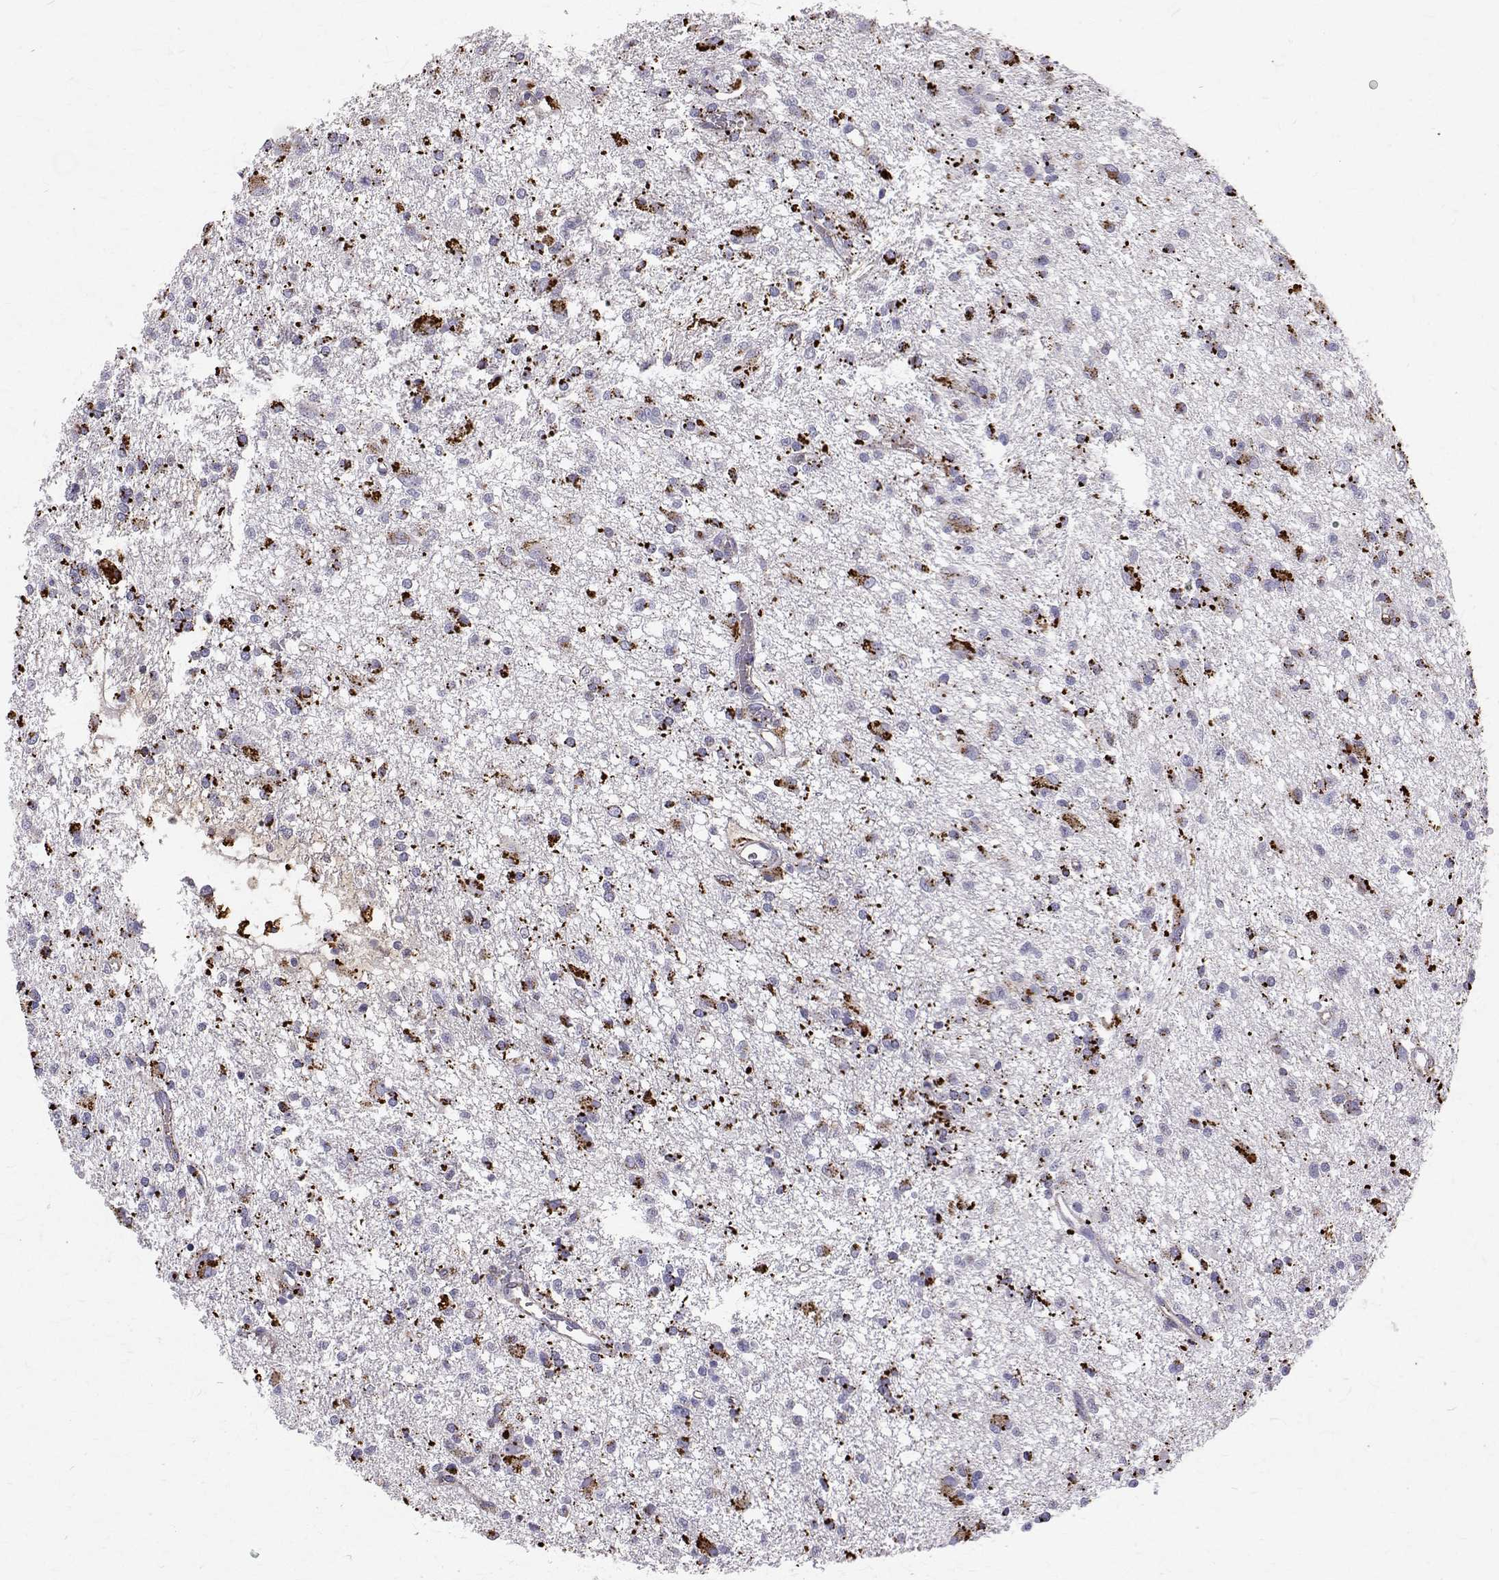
{"staining": {"intensity": "strong", "quantity": "25%-75%", "location": "cytoplasmic/membranous"}, "tissue": "glioma", "cell_type": "Tumor cells", "image_type": "cancer", "snomed": [{"axis": "morphology", "description": "Glioma, malignant, Low grade"}, {"axis": "topography", "description": "Brain"}], "caption": "Immunohistochemistry (IHC) (DAB) staining of human glioma exhibits strong cytoplasmic/membranous protein staining in approximately 25%-75% of tumor cells.", "gene": "TPP1", "patient": {"sex": "male", "age": 64}}